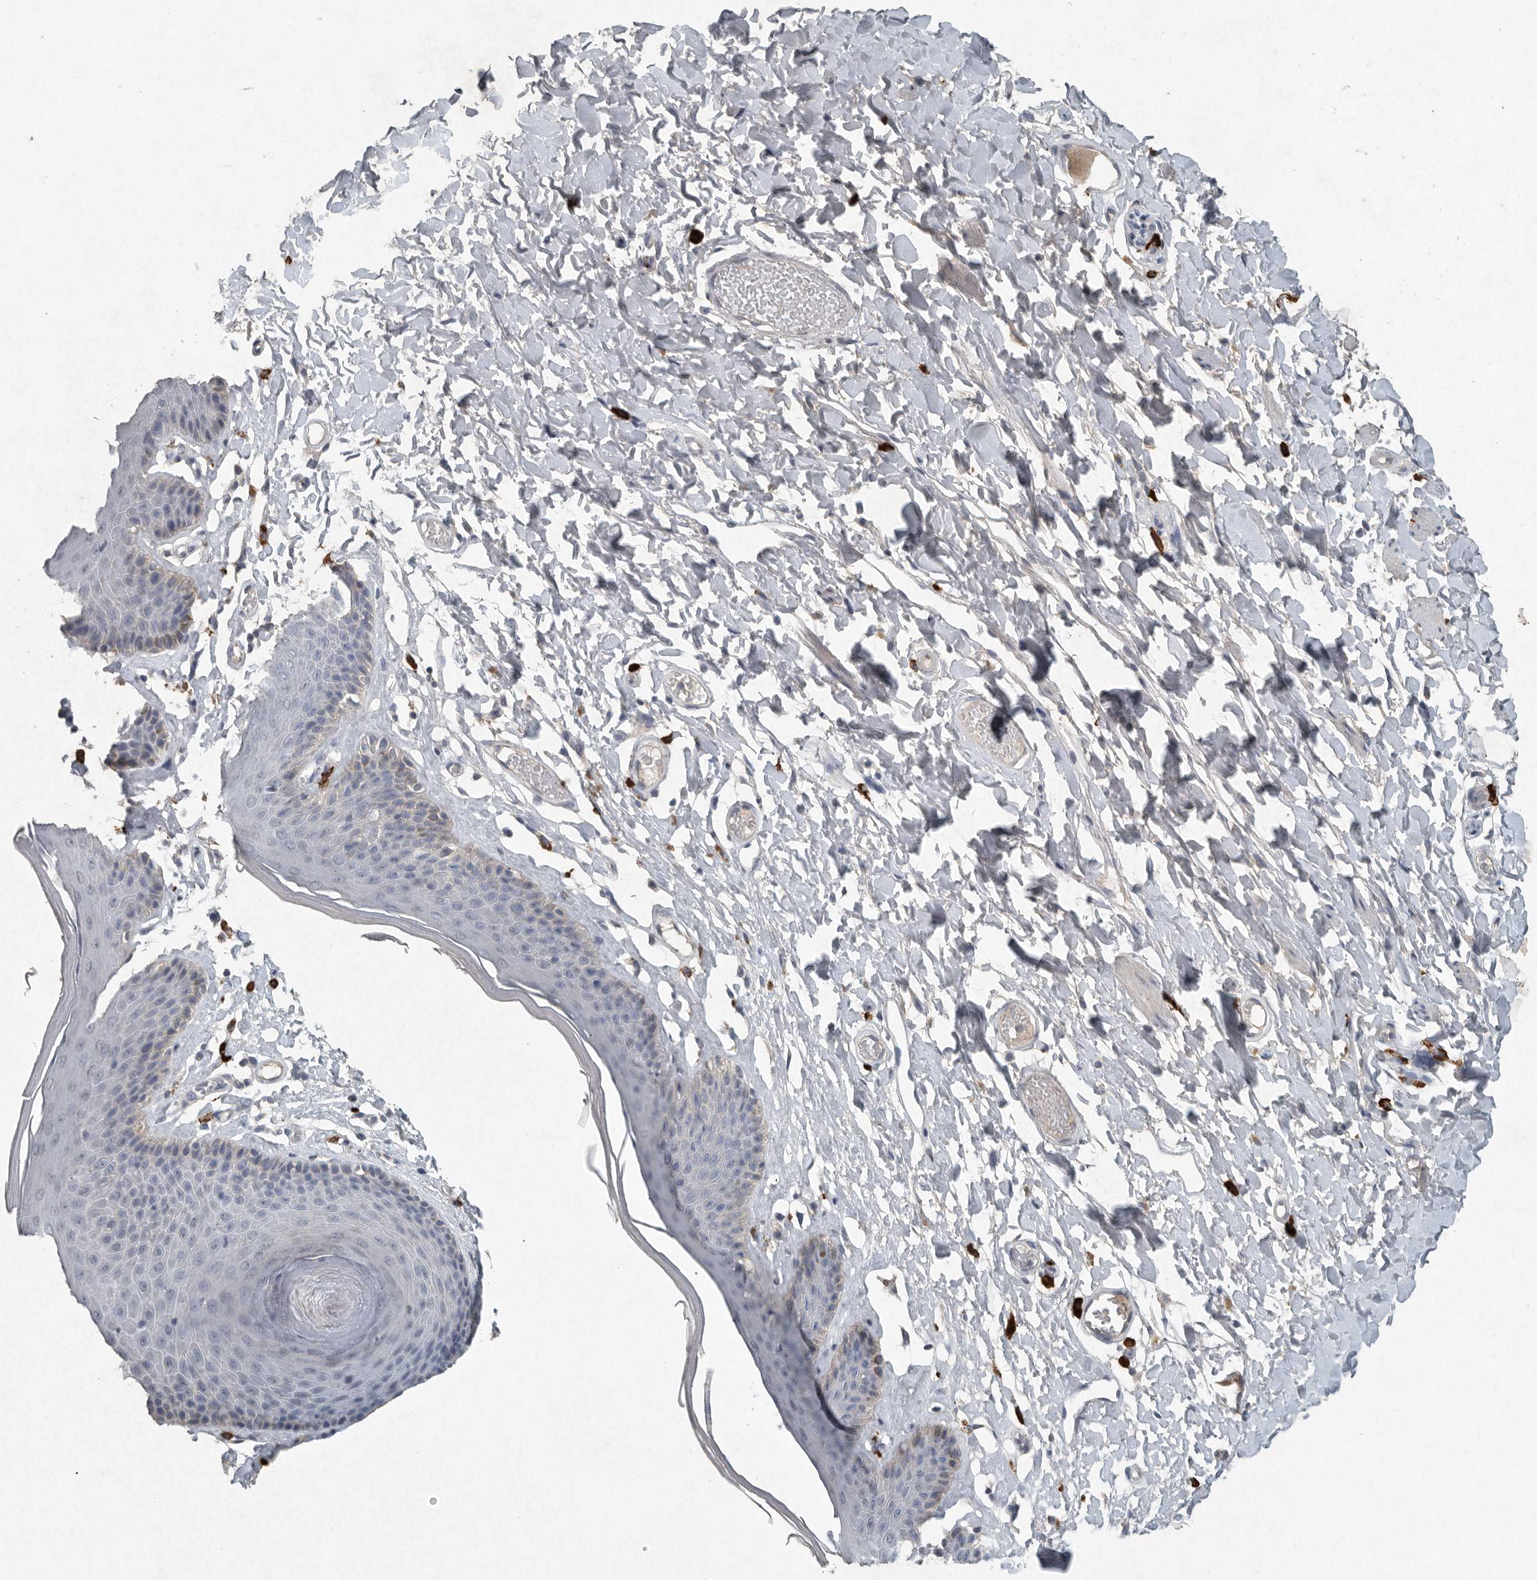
{"staining": {"intensity": "moderate", "quantity": "<25%", "location": "cytoplasmic/membranous"}, "tissue": "skin", "cell_type": "Epidermal cells", "image_type": "normal", "snomed": [{"axis": "morphology", "description": "Normal tissue, NOS"}, {"axis": "topography", "description": "Vulva"}], "caption": "Protein staining exhibits moderate cytoplasmic/membranous expression in about <25% of epidermal cells in normal skin.", "gene": "IL20", "patient": {"sex": "female", "age": 73}}